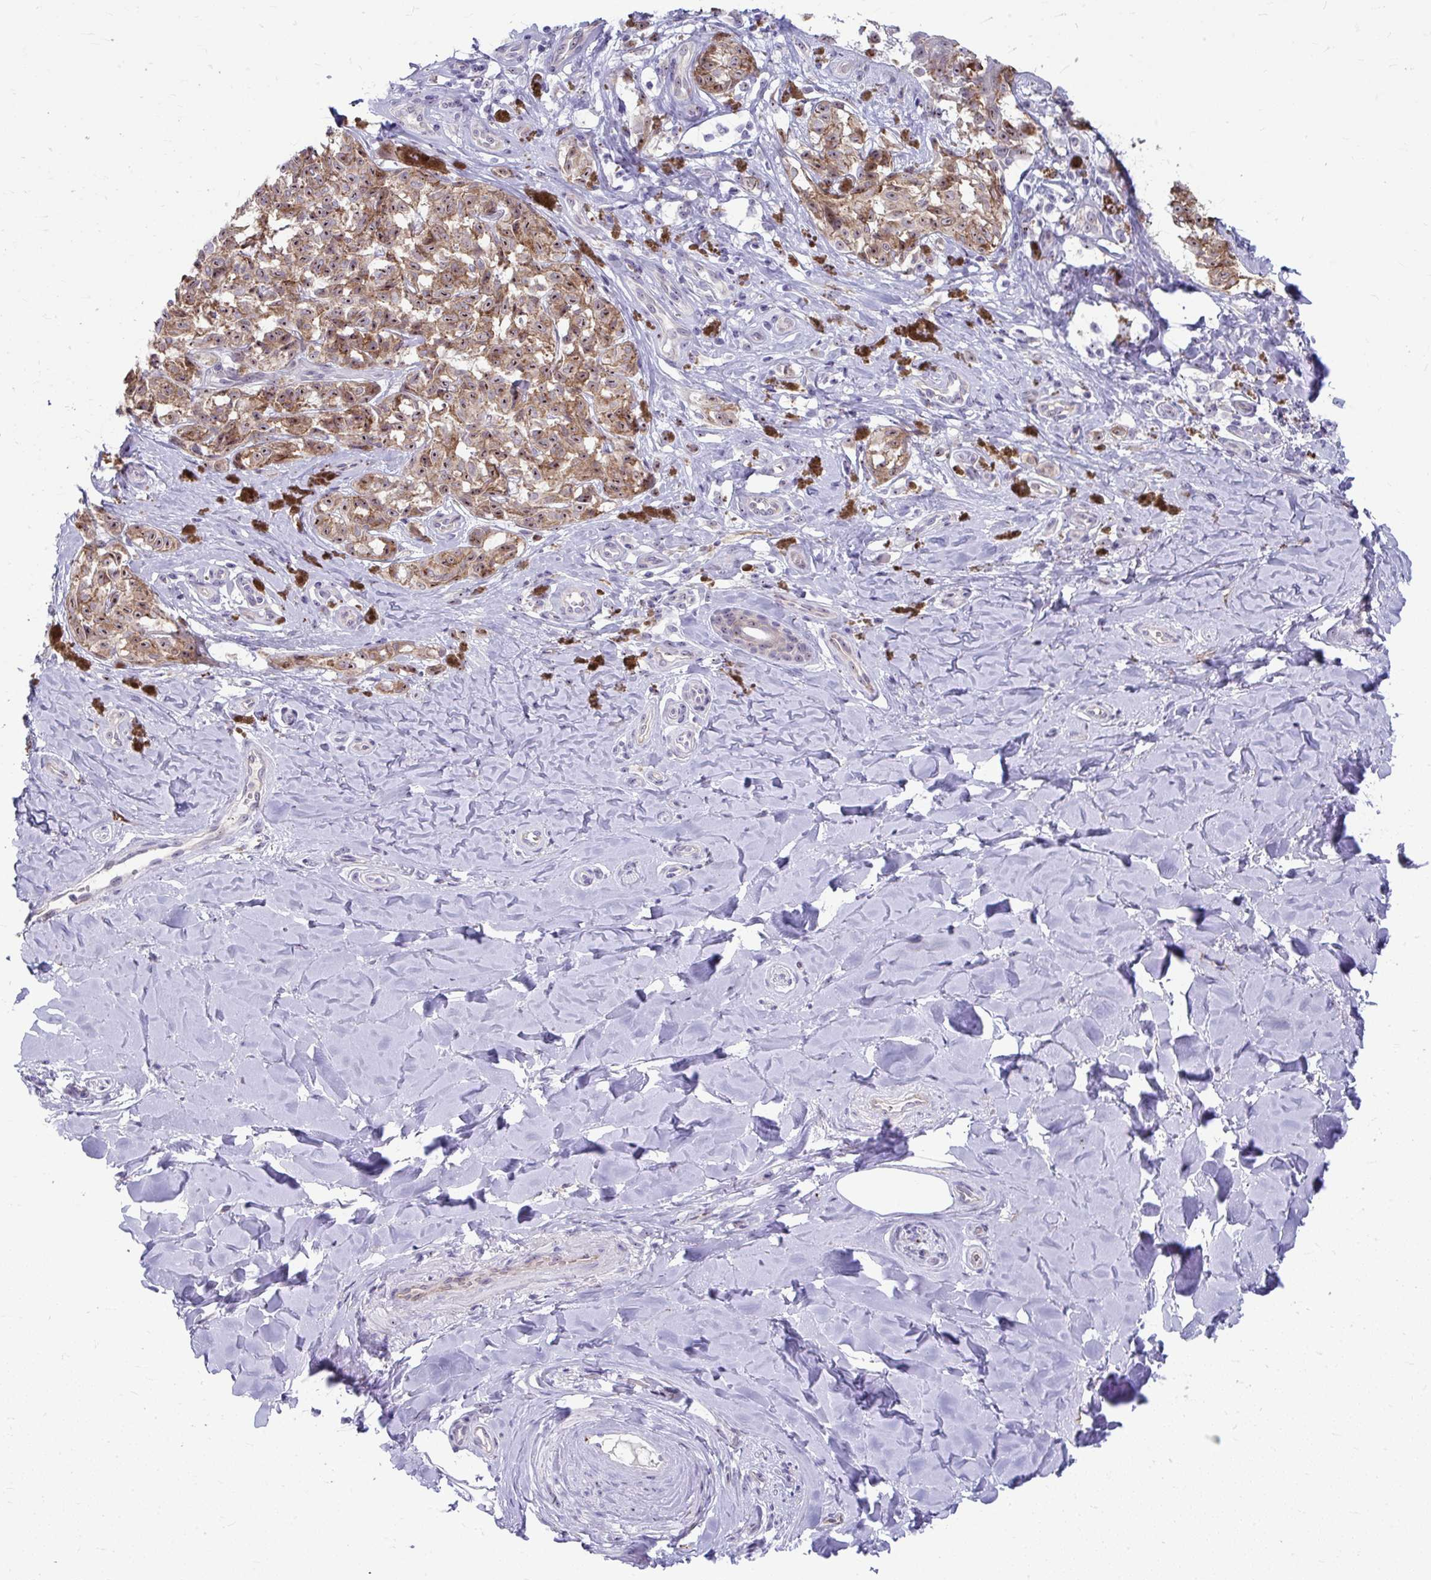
{"staining": {"intensity": "moderate", "quantity": ">75%", "location": "cytoplasmic/membranous,nuclear"}, "tissue": "melanoma", "cell_type": "Tumor cells", "image_type": "cancer", "snomed": [{"axis": "morphology", "description": "Malignant melanoma, NOS"}, {"axis": "topography", "description": "Skin"}], "caption": "IHC (DAB (3,3'-diaminobenzidine)) staining of human melanoma reveals moderate cytoplasmic/membranous and nuclear protein expression in approximately >75% of tumor cells.", "gene": "MUS81", "patient": {"sex": "female", "age": 65}}